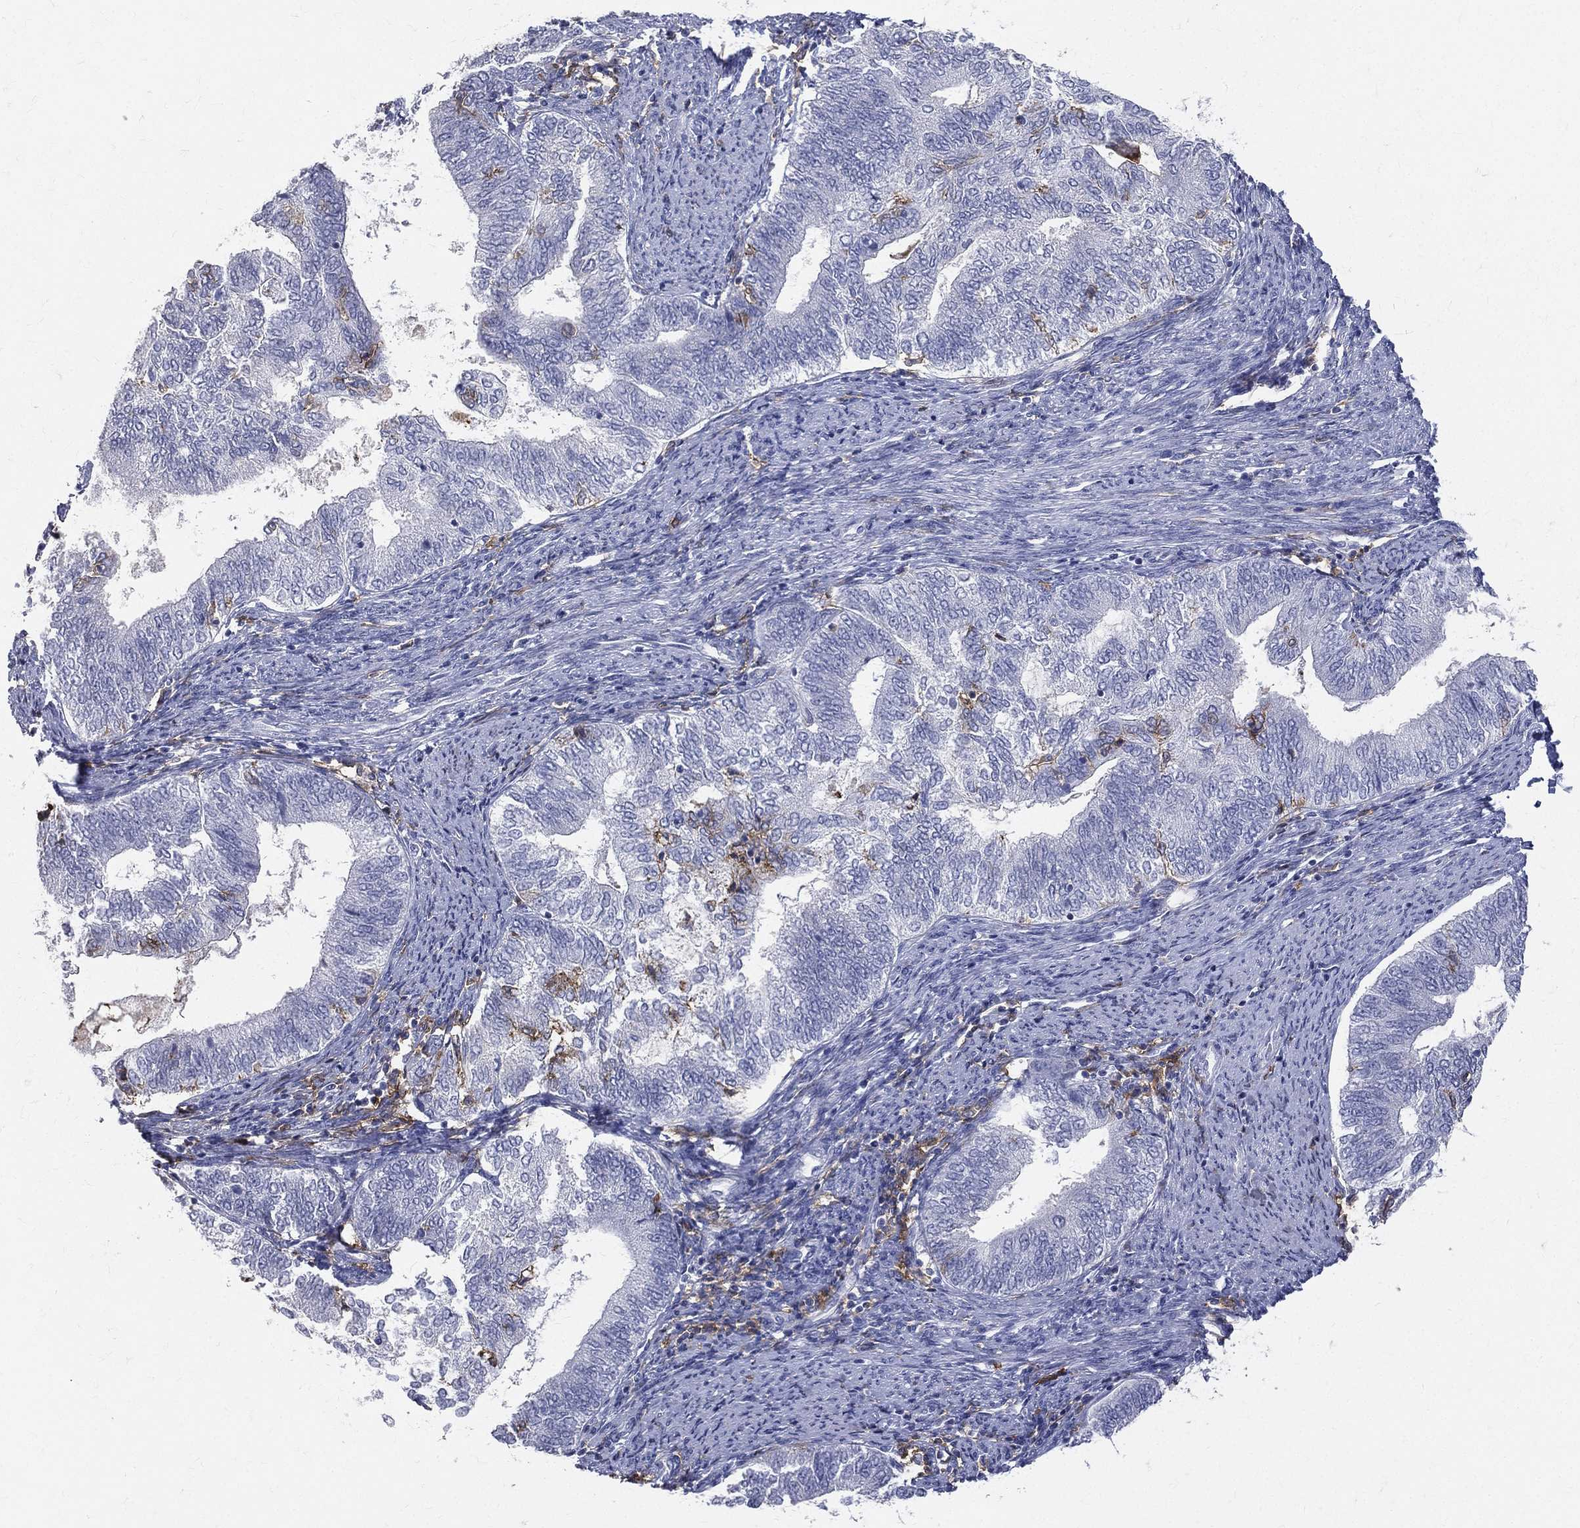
{"staining": {"intensity": "negative", "quantity": "none", "location": "none"}, "tissue": "endometrial cancer", "cell_type": "Tumor cells", "image_type": "cancer", "snomed": [{"axis": "morphology", "description": "Adenocarcinoma, NOS"}, {"axis": "topography", "description": "Endometrium"}], "caption": "Immunohistochemistry (IHC) of endometrial cancer exhibits no expression in tumor cells. (Immunohistochemistry, brightfield microscopy, high magnification).", "gene": "CD33", "patient": {"sex": "female", "age": 65}}